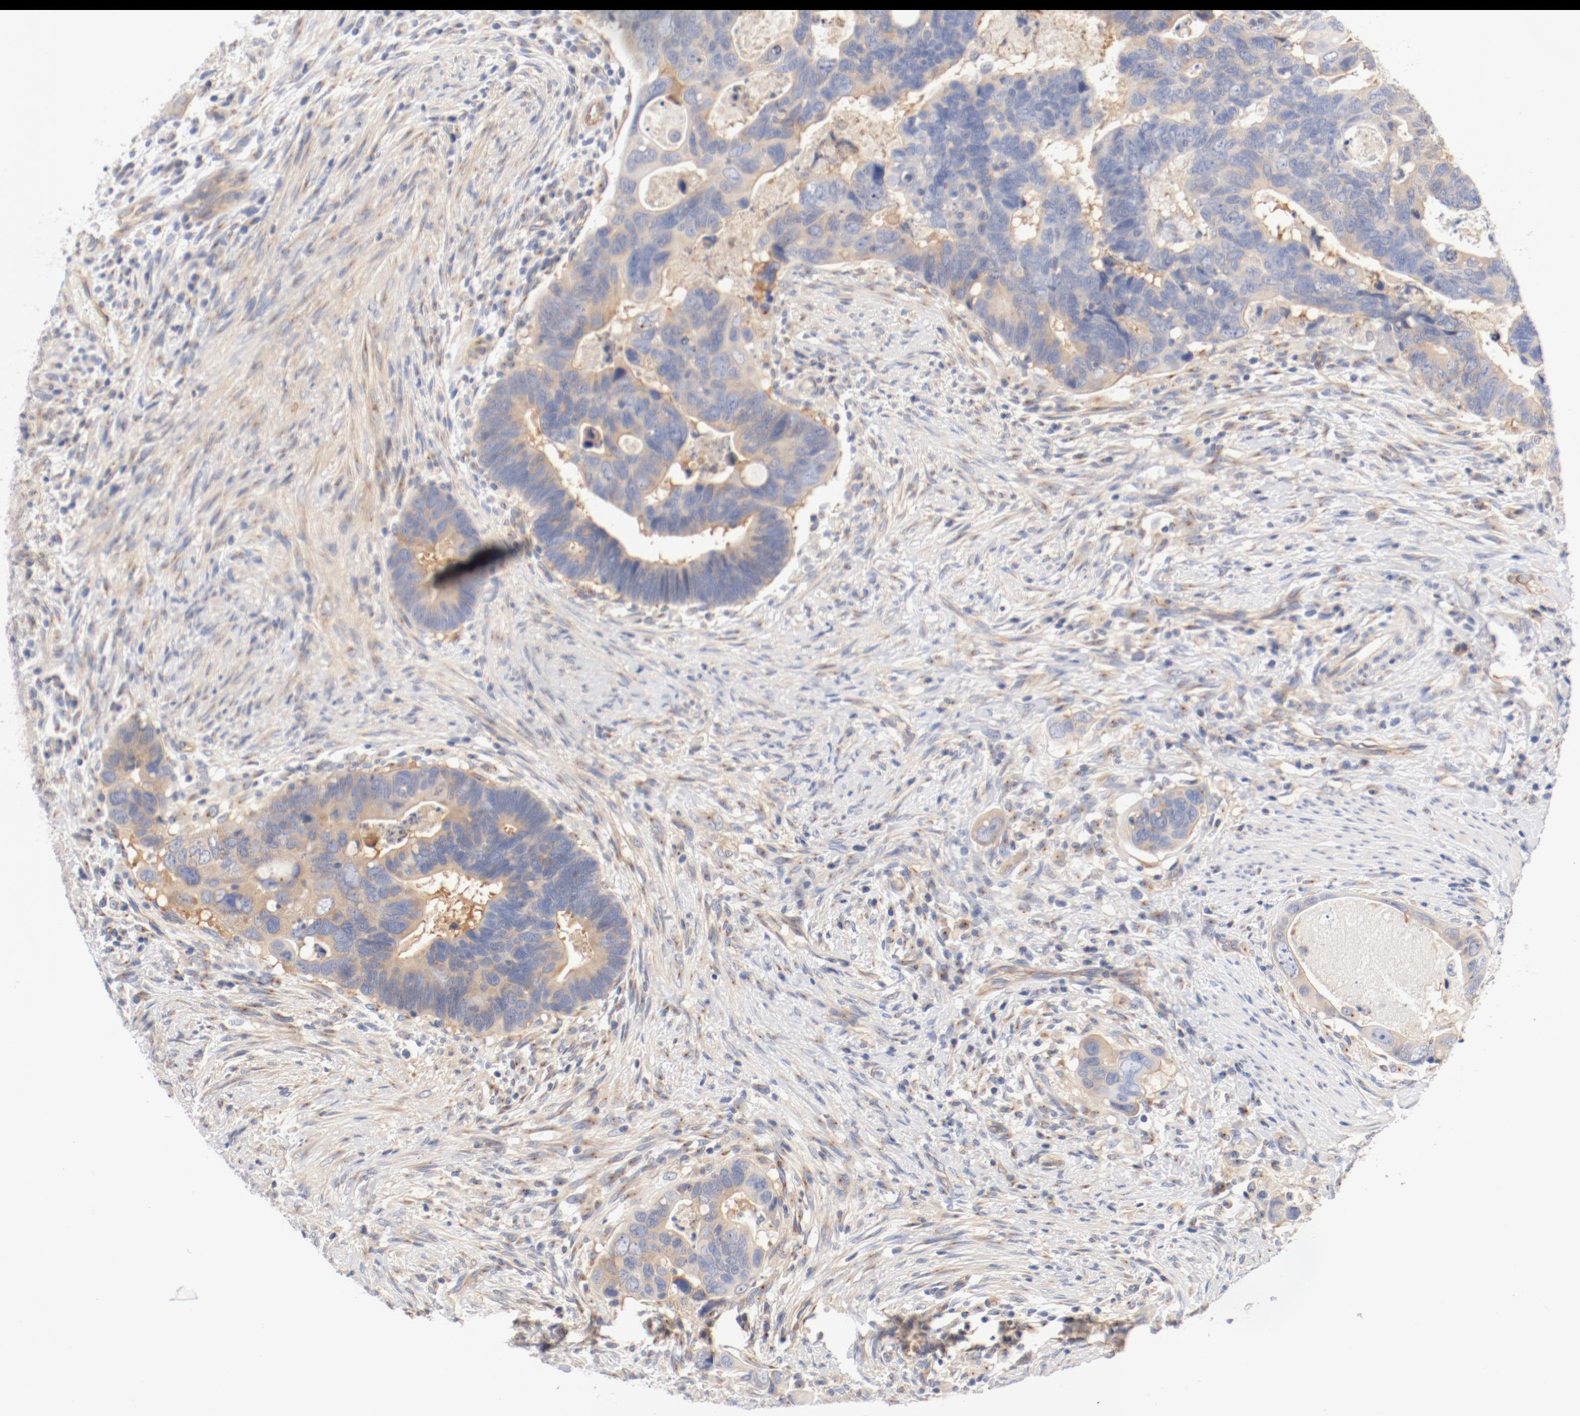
{"staining": {"intensity": "weak", "quantity": "25%-75%", "location": "cytoplasmic/membranous"}, "tissue": "colorectal cancer", "cell_type": "Tumor cells", "image_type": "cancer", "snomed": [{"axis": "morphology", "description": "Adenocarcinoma, NOS"}, {"axis": "topography", "description": "Rectum"}], "caption": "The photomicrograph displays a brown stain indicating the presence of a protein in the cytoplasmic/membranous of tumor cells in colorectal cancer (adenocarcinoma).", "gene": "DYNC1H1", "patient": {"sex": "male", "age": 53}}